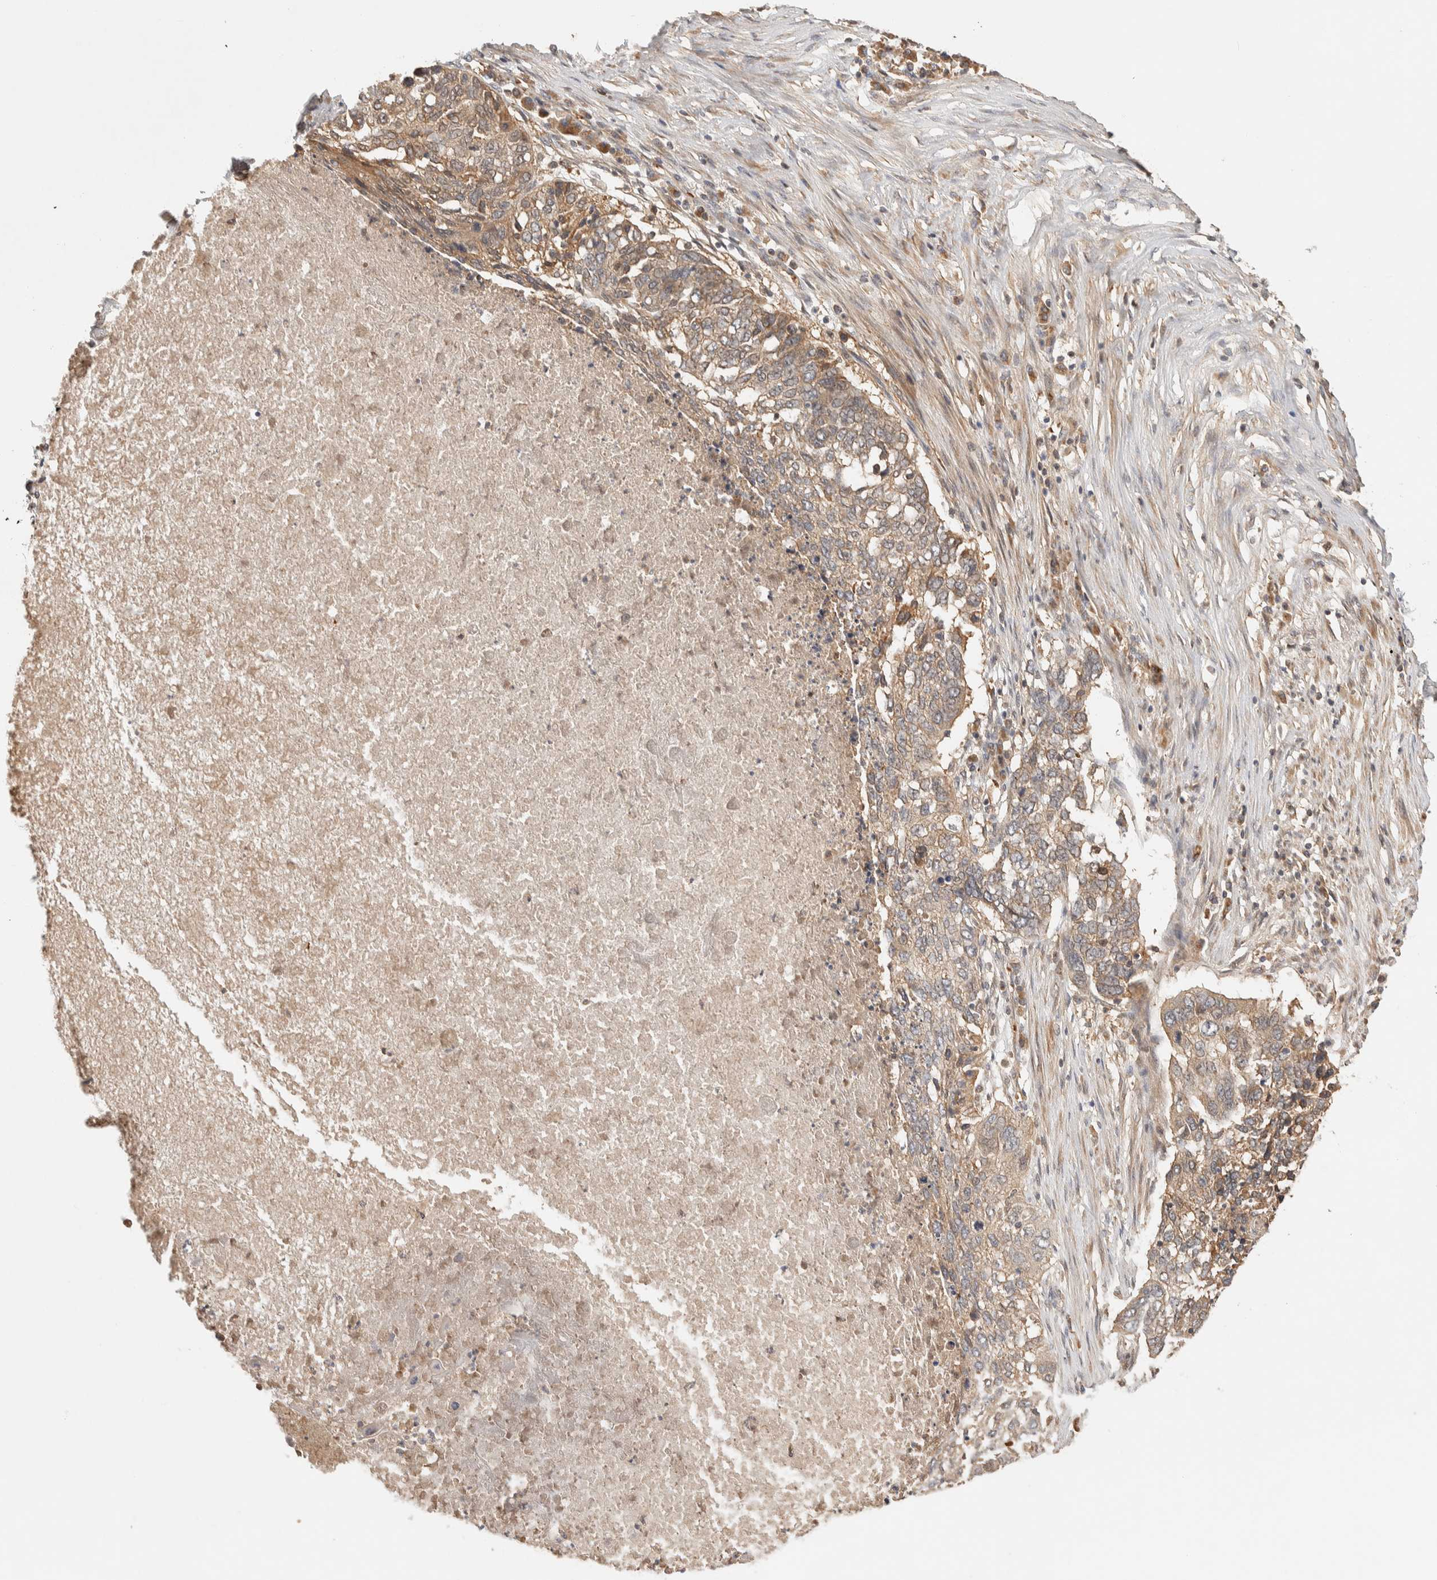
{"staining": {"intensity": "weak", "quantity": ">75%", "location": "cytoplasmic/membranous"}, "tissue": "lung cancer", "cell_type": "Tumor cells", "image_type": "cancer", "snomed": [{"axis": "morphology", "description": "Squamous cell carcinoma, NOS"}, {"axis": "topography", "description": "Lung"}], "caption": "The immunohistochemical stain highlights weak cytoplasmic/membranous staining in tumor cells of lung cancer (squamous cell carcinoma) tissue. (Stains: DAB in brown, nuclei in blue, Microscopy: brightfield microscopy at high magnification).", "gene": "TTI2", "patient": {"sex": "female", "age": 63}}